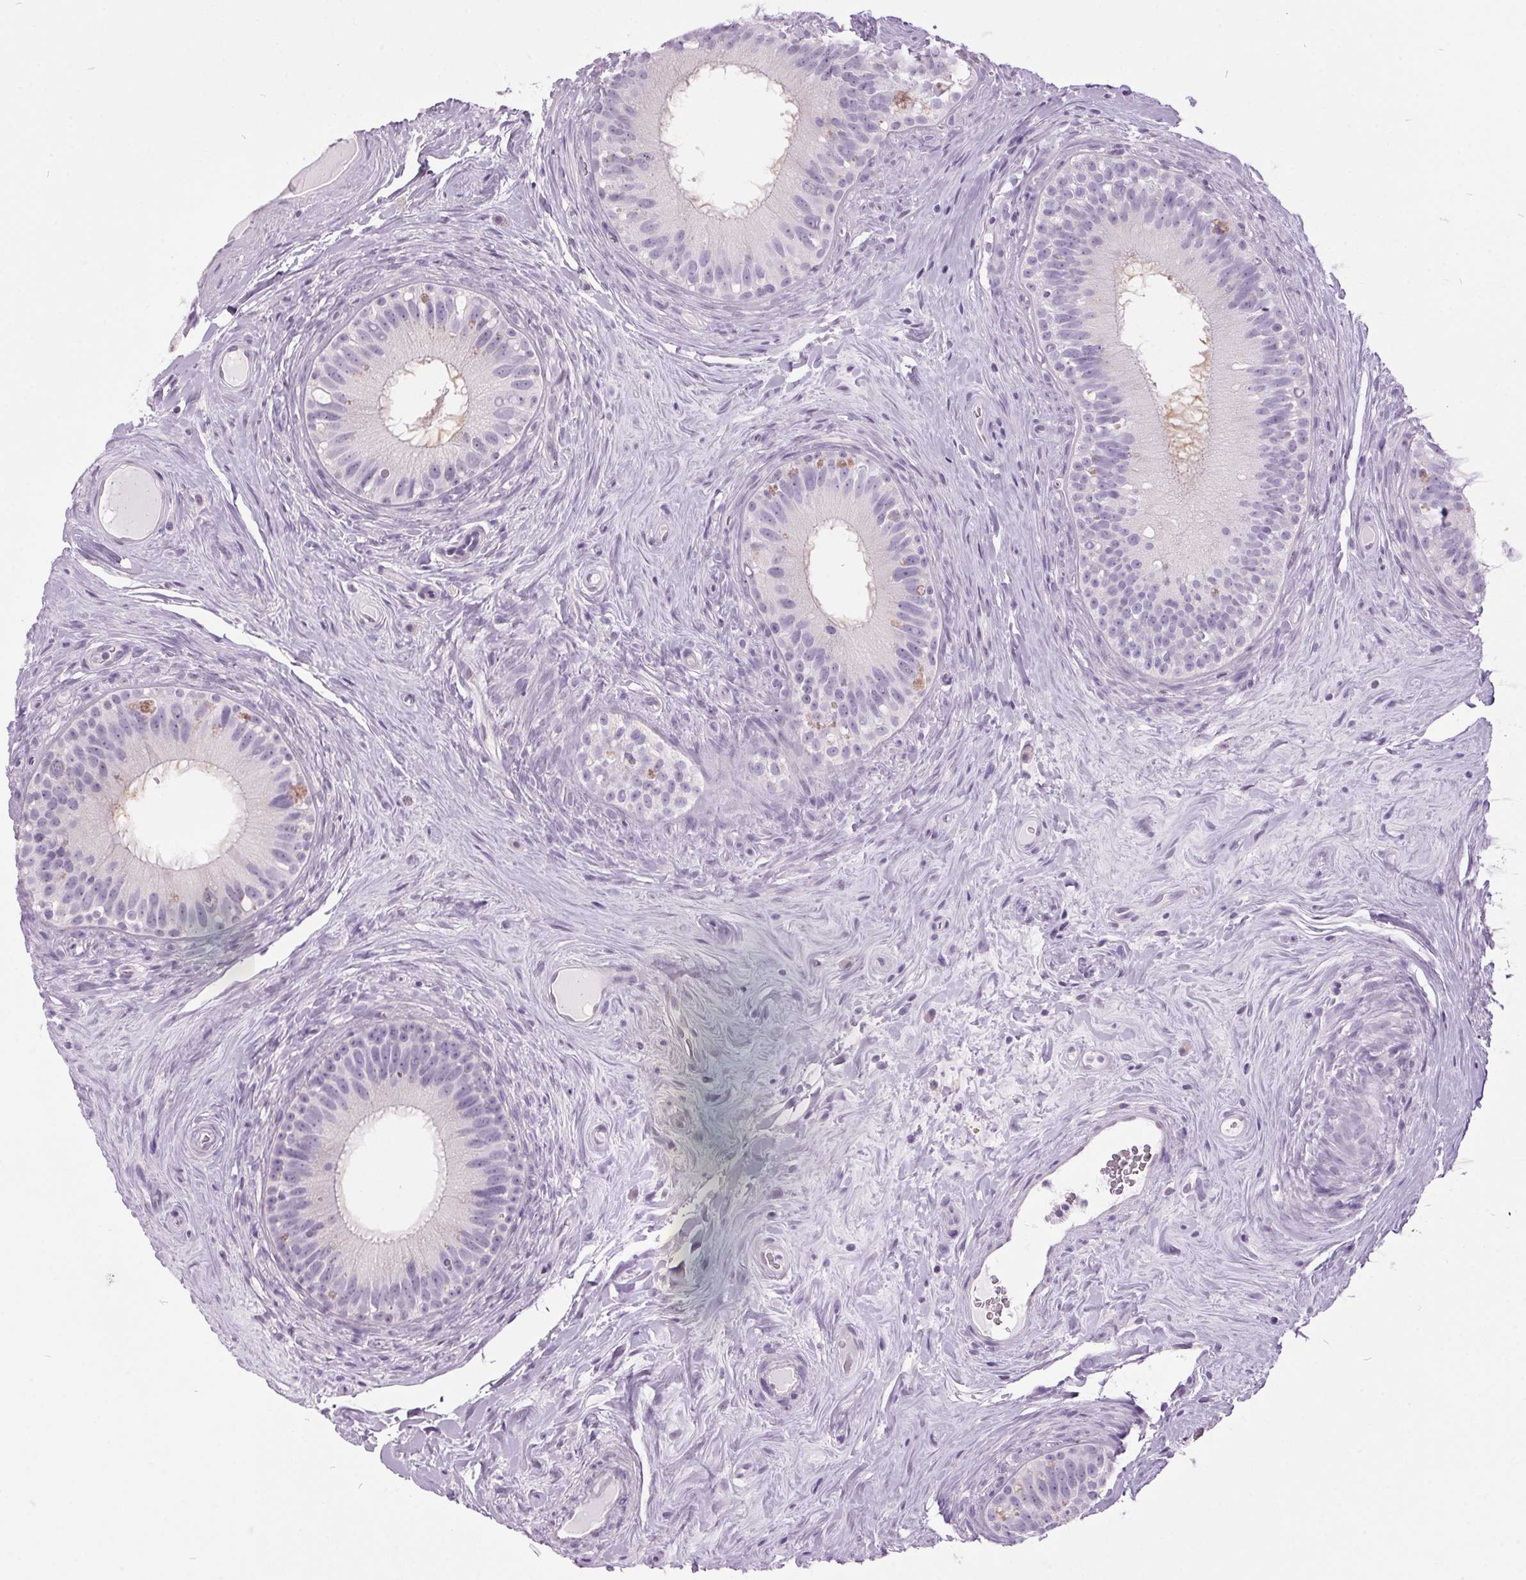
{"staining": {"intensity": "moderate", "quantity": "<25%", "location": "cytoplasmic/membranous"}, "tissue": "epididymis", "cell_type": "Glandular cells", "image_type": "normal", "snomed": [{"axis": "morphology", "description": "Normal tissue, NOS"}, {"axis": "topography", "description": "Epididymis"}], "caption": "Moderate cytoplasmic/membranous positivity is appreciated in about <25% of glandular cells in benign epididymis.", "gene": "ODAD2", "patient": {"sex": "male", "age": 59}}